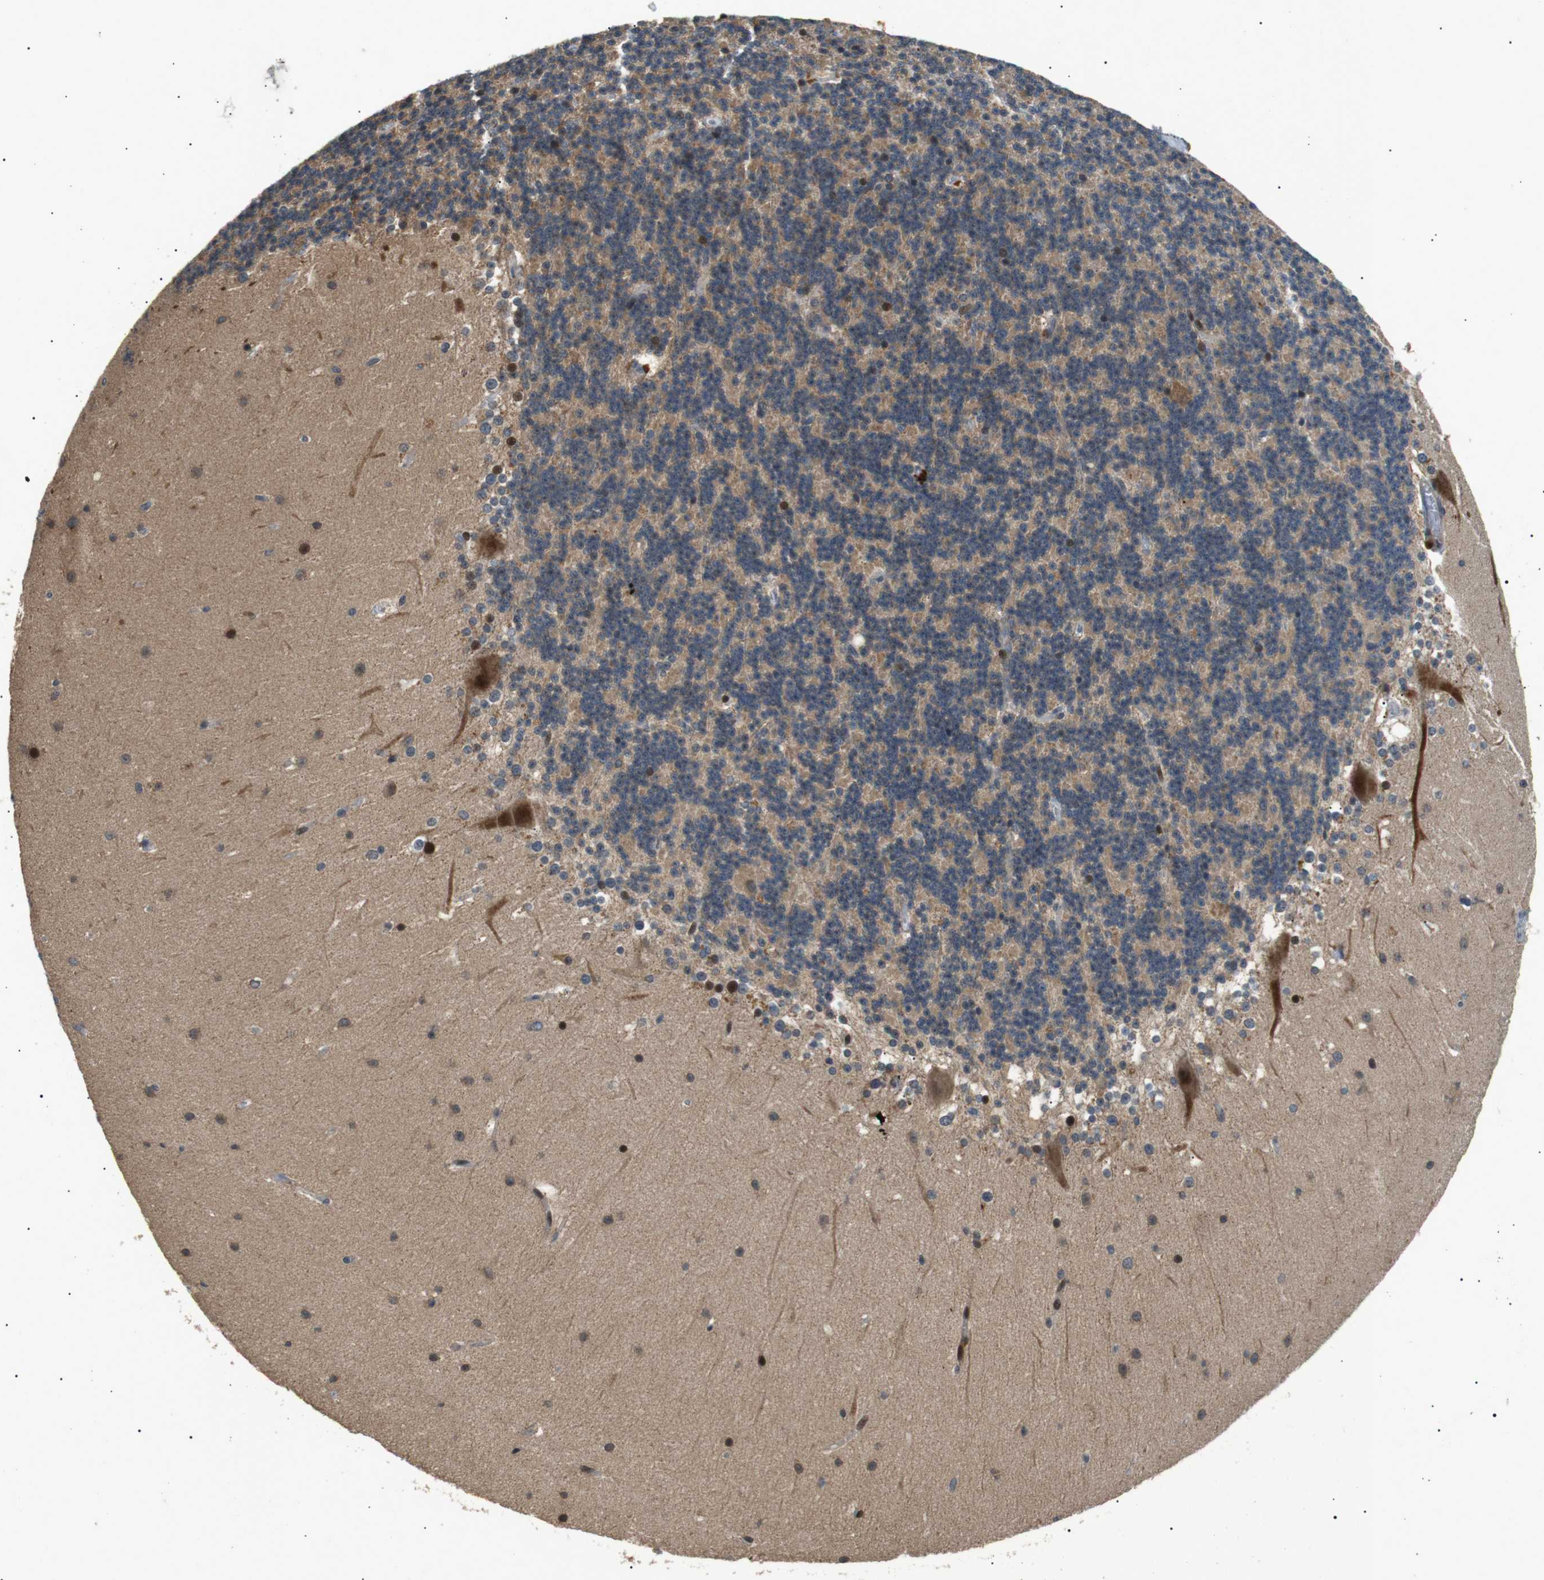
{"staining": {"intensity": "moderate", "quantity": "25%-75%", "location": "cytoplasmic/membranous"}, "tissue": "cerebellum", "cell_type": "Cells in granular layer", "image_type": "normal", "snomed": [{"axis": "morphology", "description": "Normal tissue, NOS"}, {"axis": "topography", "description": "Cerebellum"}], "caption": "Human cerebellum stained with a brown dye reveals moderate cytoplasmic/membranous positive staining in approximately 25%-75% of cells in granular layer.", "gene": "HSPA13", "patient": {"sex": "female", "age": 19}}